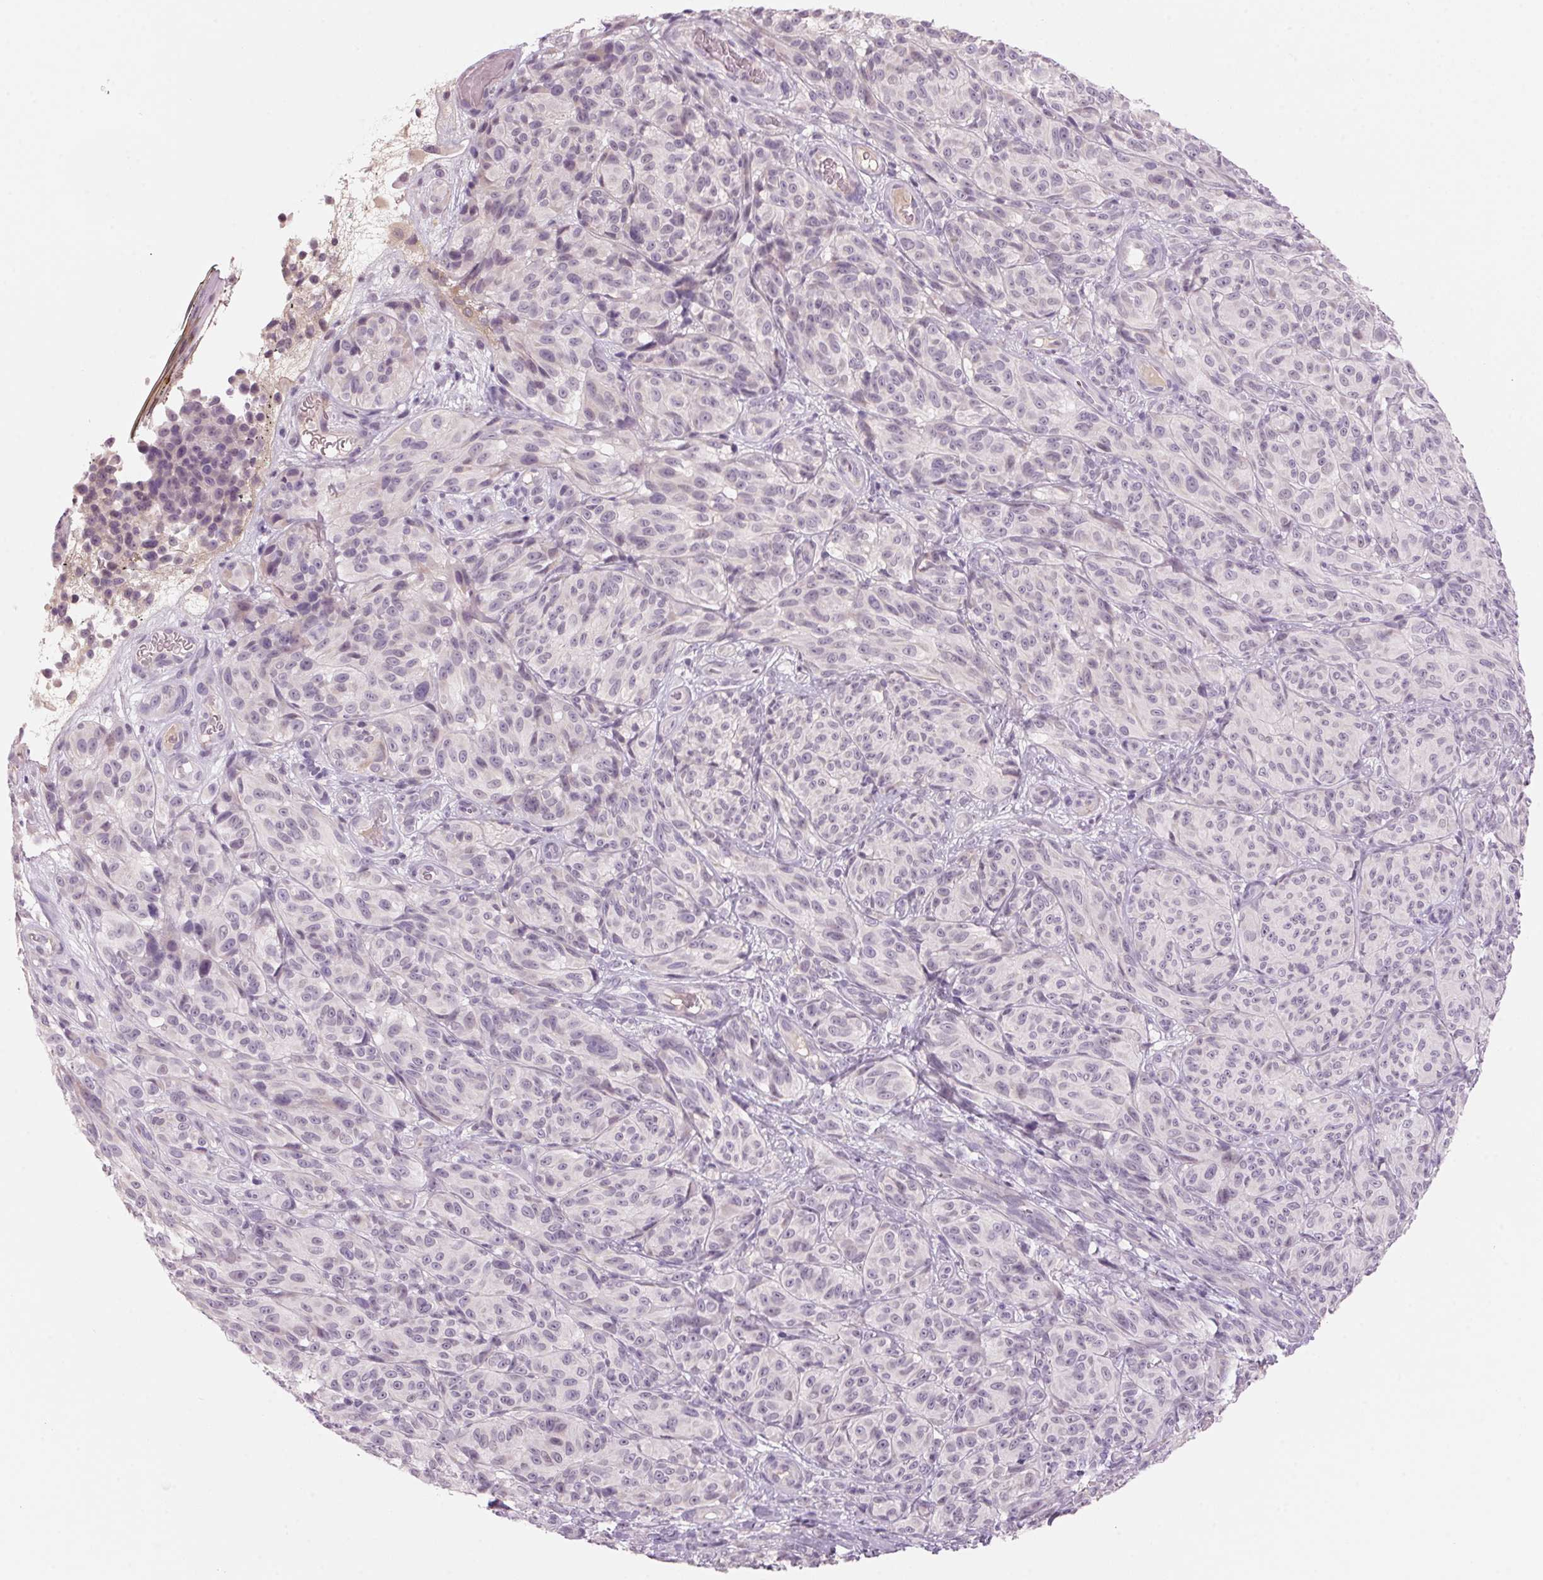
{"staining": {"intensity": "negative", "quantity": "none", "location": "none"}, "tissue": "melanoma", "cell_type": "Tumor cells", "image_type": "cancer", "snomed": [{"axis": "morphology", "description": "Malignant melanoma, NOS"}, {"axis": "topography", "description": "Skin"}], "caption": "Immunohistochemical staining of malignant melanoma exhibits no significant staining in tumor cells.", "gene": "ADAM20", "patient": {"sex": "female", "age": 85}}